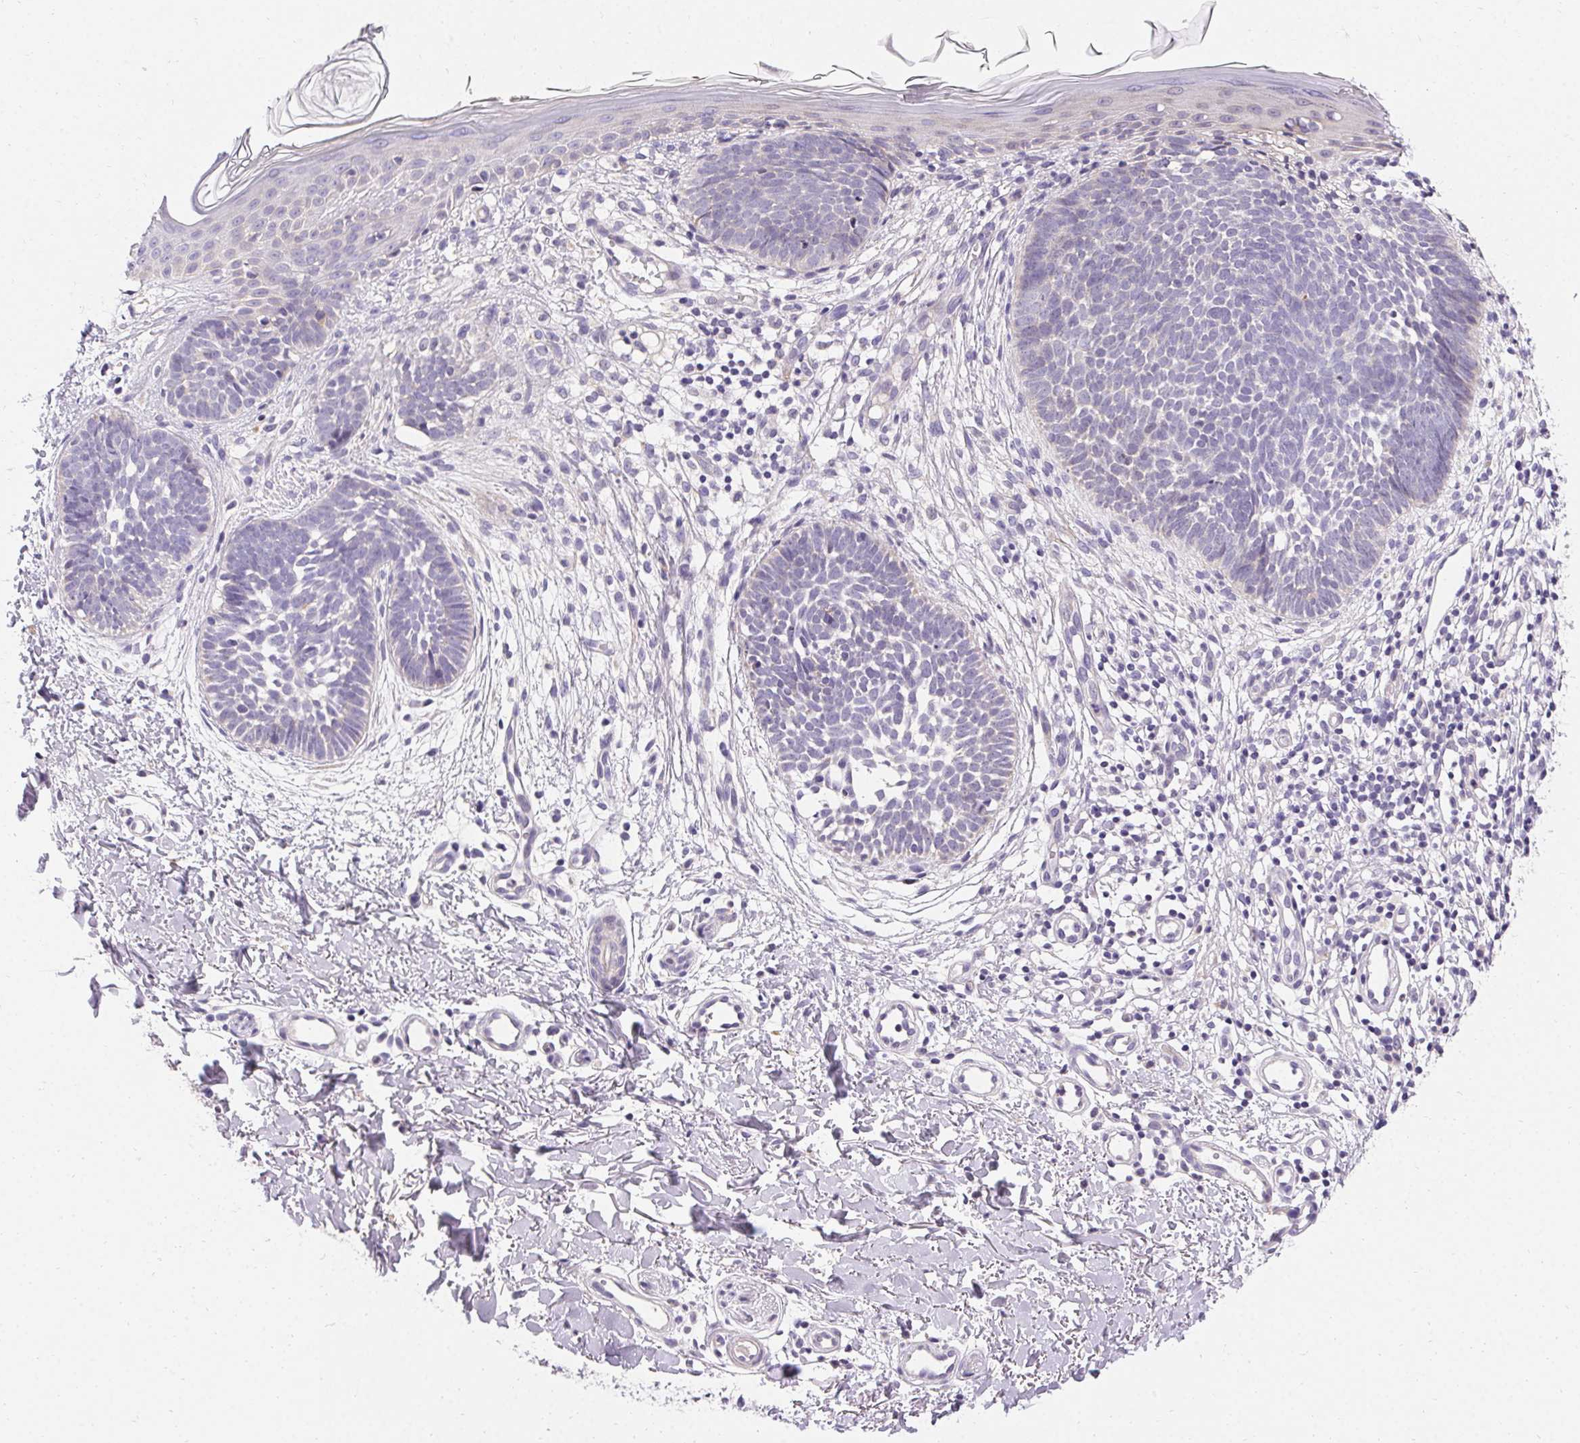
{"staining": {"intensity": "negative", "quantity": "none", "location": "none"}, "tissue": "skin cancer", "cell_type": "Tumor cells", "image_type": "cancer", "snomed": [{"axis": "morphology", "description": "Basal cell carcinoma"}, {"axis": "topography", "description": "Skin"}], "caption": "A photomicrograph of human skin cancer (basal cell carcinoma) is negative for staining in tumor cells. The staining is performed using DAB brown chromogen with nuclei counter-stained in using hematoxylin.", "gene": "TRIP13", "patient": {"sex": "female", "age": 51}}